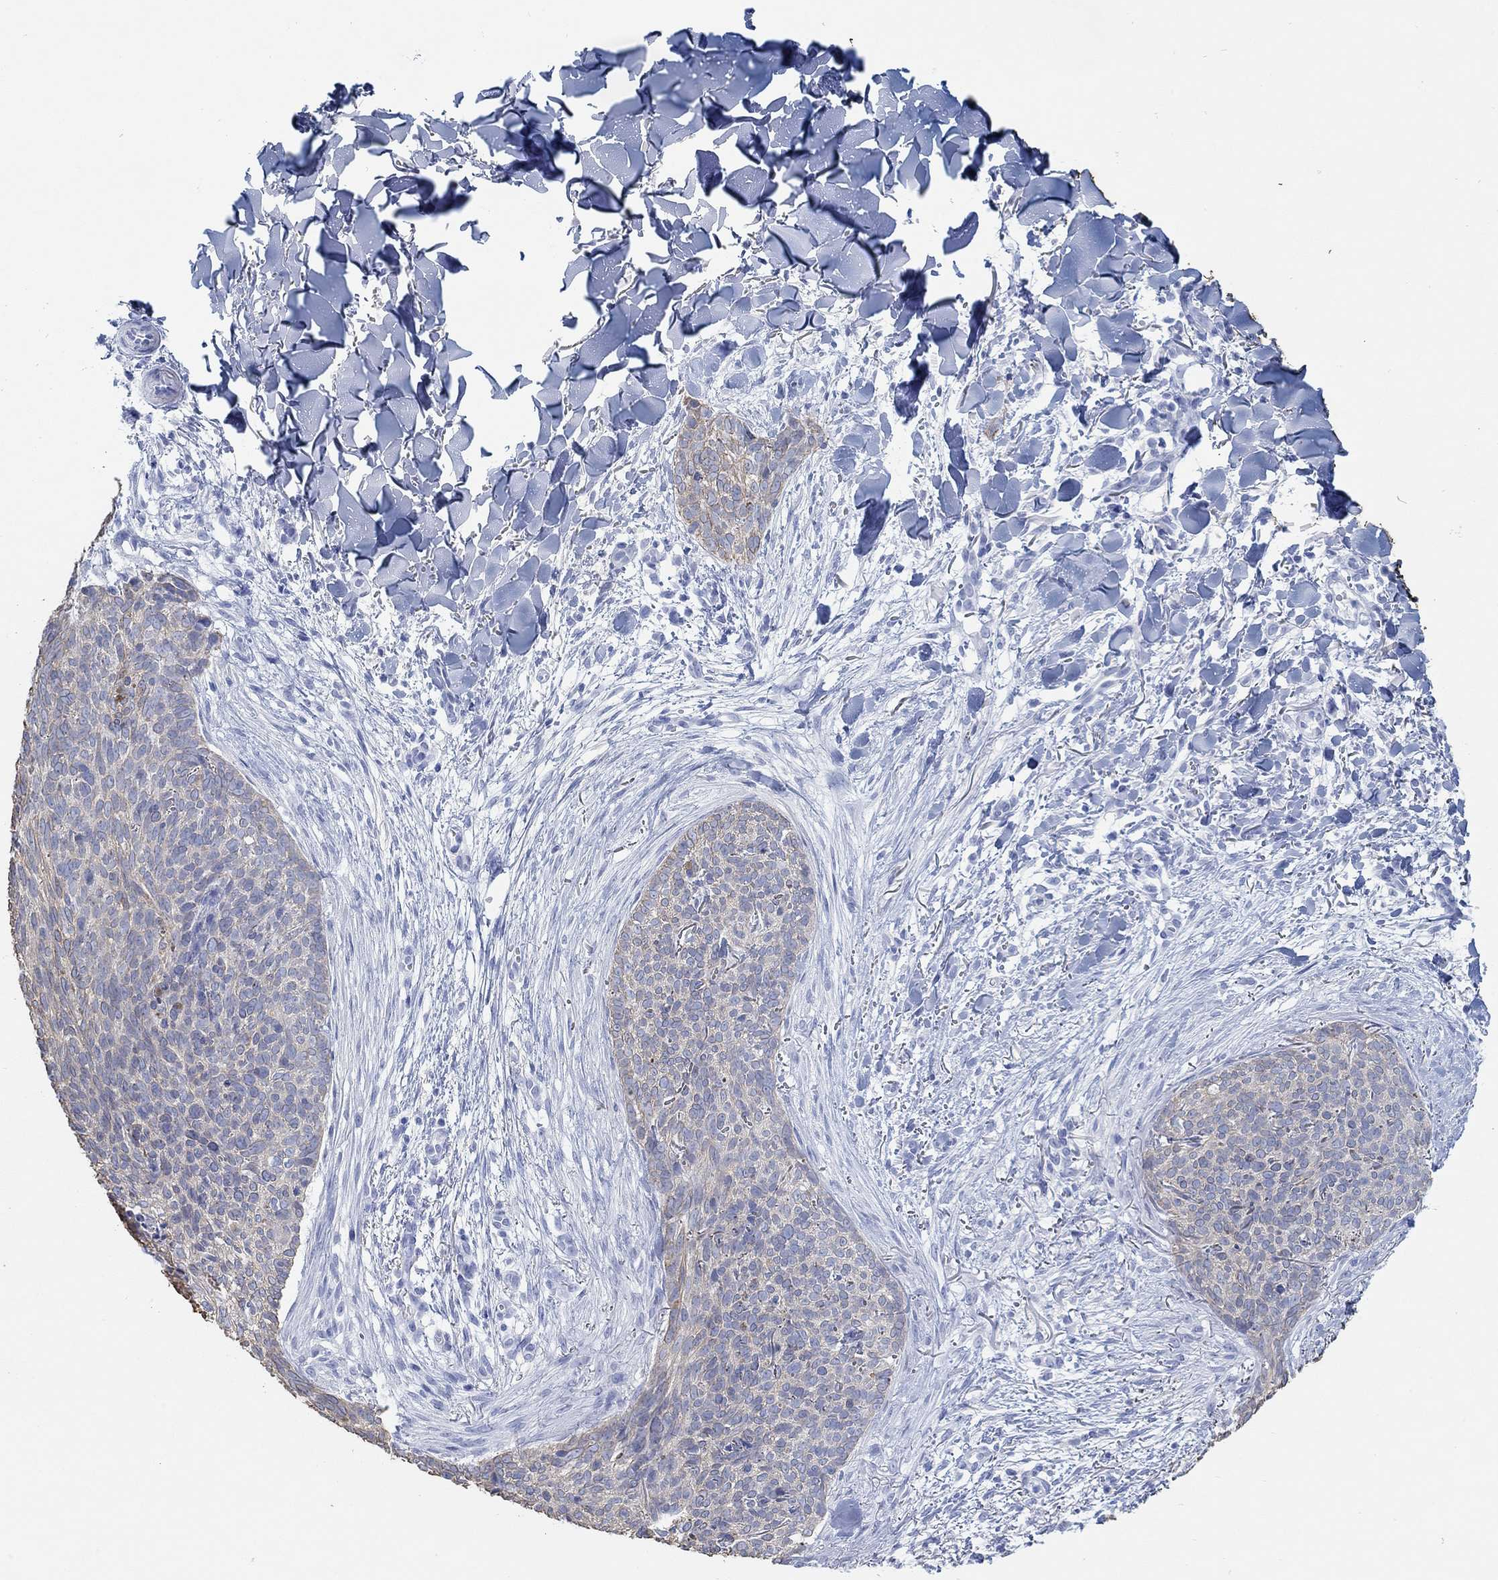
{"staining": {"intensity": "negative", "quantity": "none", "location": "none"}, "tissue": "skin cancer", "cell_type": "Tumor cells", "image_type": "cancer", "snomed": [{"axis": "morphology", "description": "Basal cell carcinoma"}, {"axis": "topography", "description": "Skin"}], "caption": "Immunohistochemistry (IHC) of human skin cancer exhibits no expression in tumor cells. (DAB immunohistochemistry (IHC) with hematoxylin counter stain).", "gene": "AK8", "patient": {"sex": "male", "age": 64}}